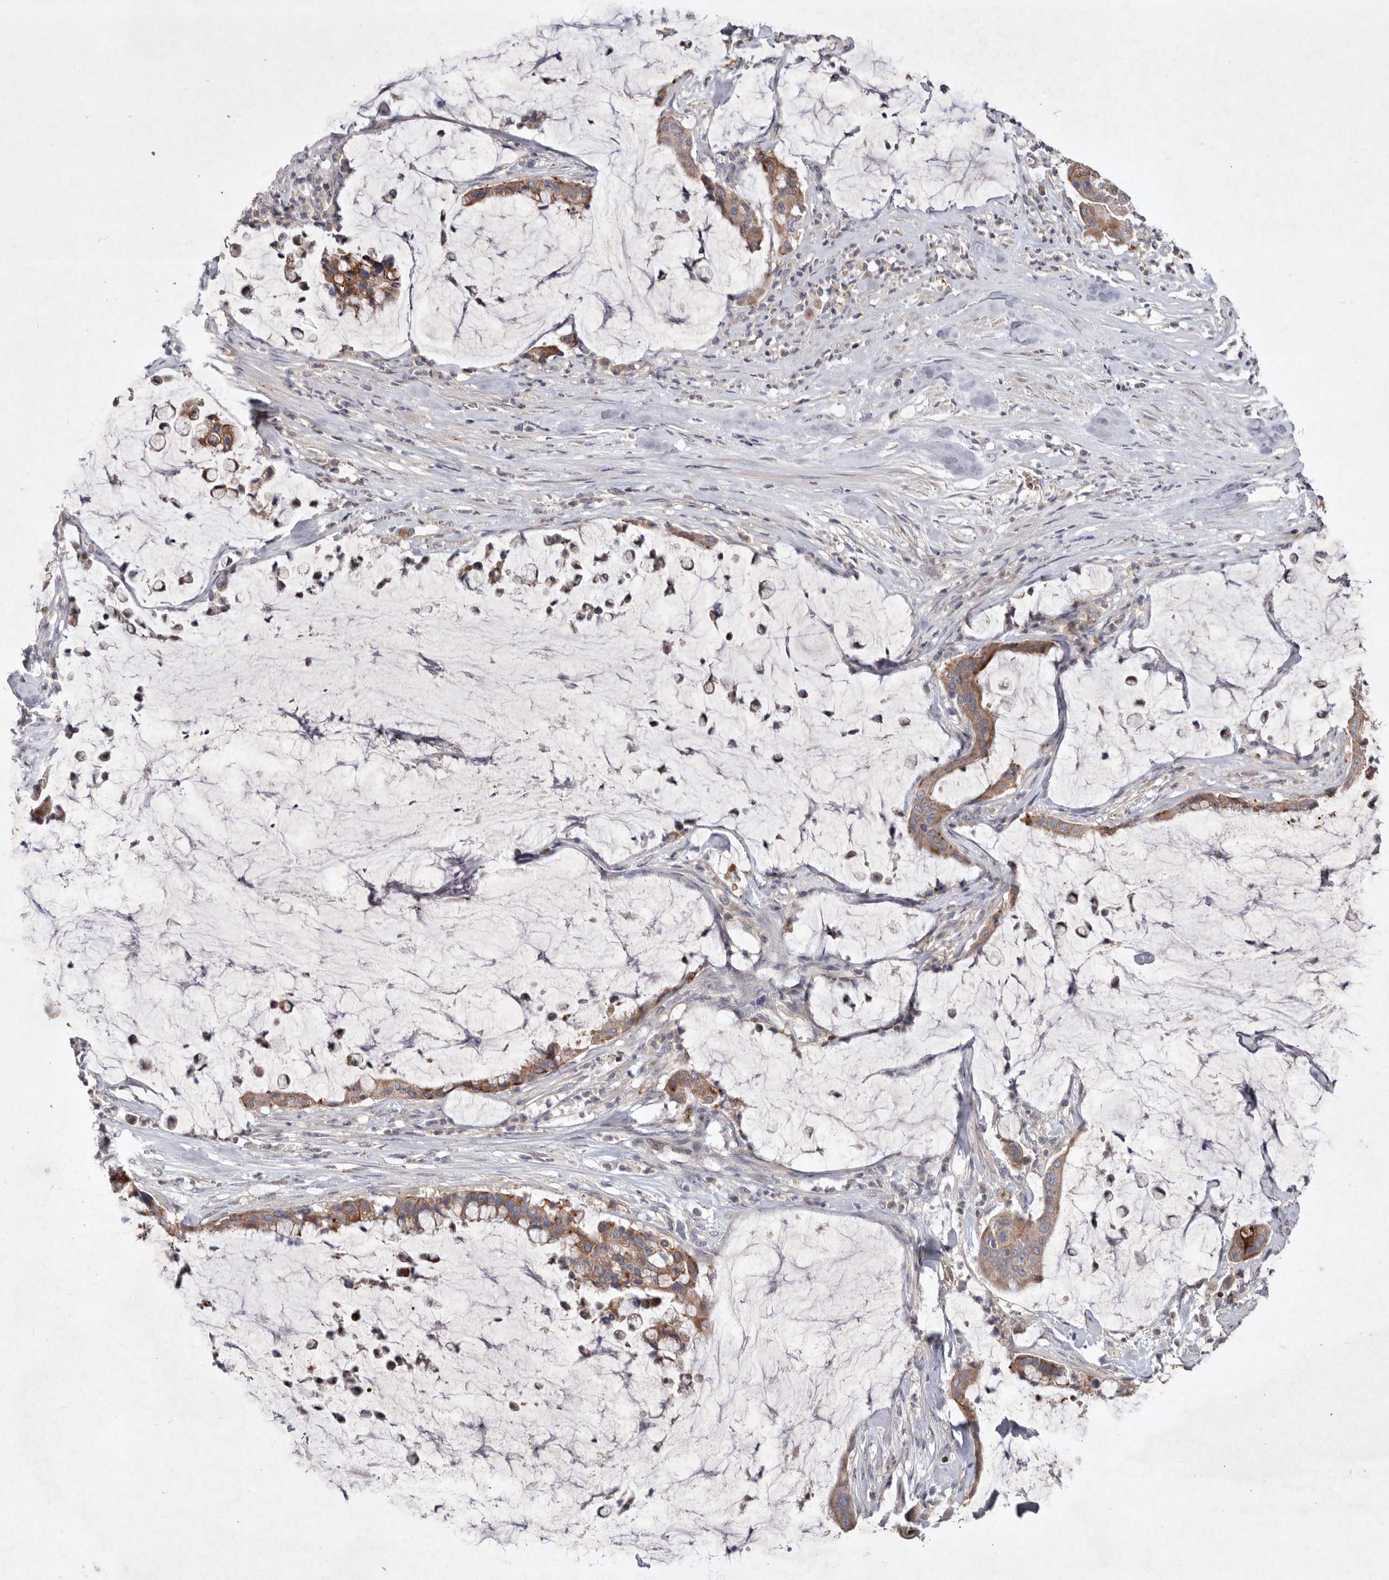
{"staining": {"intensity": "moderate", "quantity": ">75%", "location": "cytoplasmic/membranous"}, "tissue": "pancreatic cancer", "cell_type": "Tumor cells", "image_type": "cancer", "snomed": [{"axis": "morphology", "description": "Adenocarcinoma, NOS"}, {"axis": "topography", "description": "Pancreas"}], "caption": "This histopathology image displays immunohistochemistry staining of human adenocarcinoma (pancreatic), with medium moderate cytoplasmic/membranous positivity in about >75% of tumor cells.", "gene": "TNFSF14", "patient": {"sex": "male", "age": 41}}